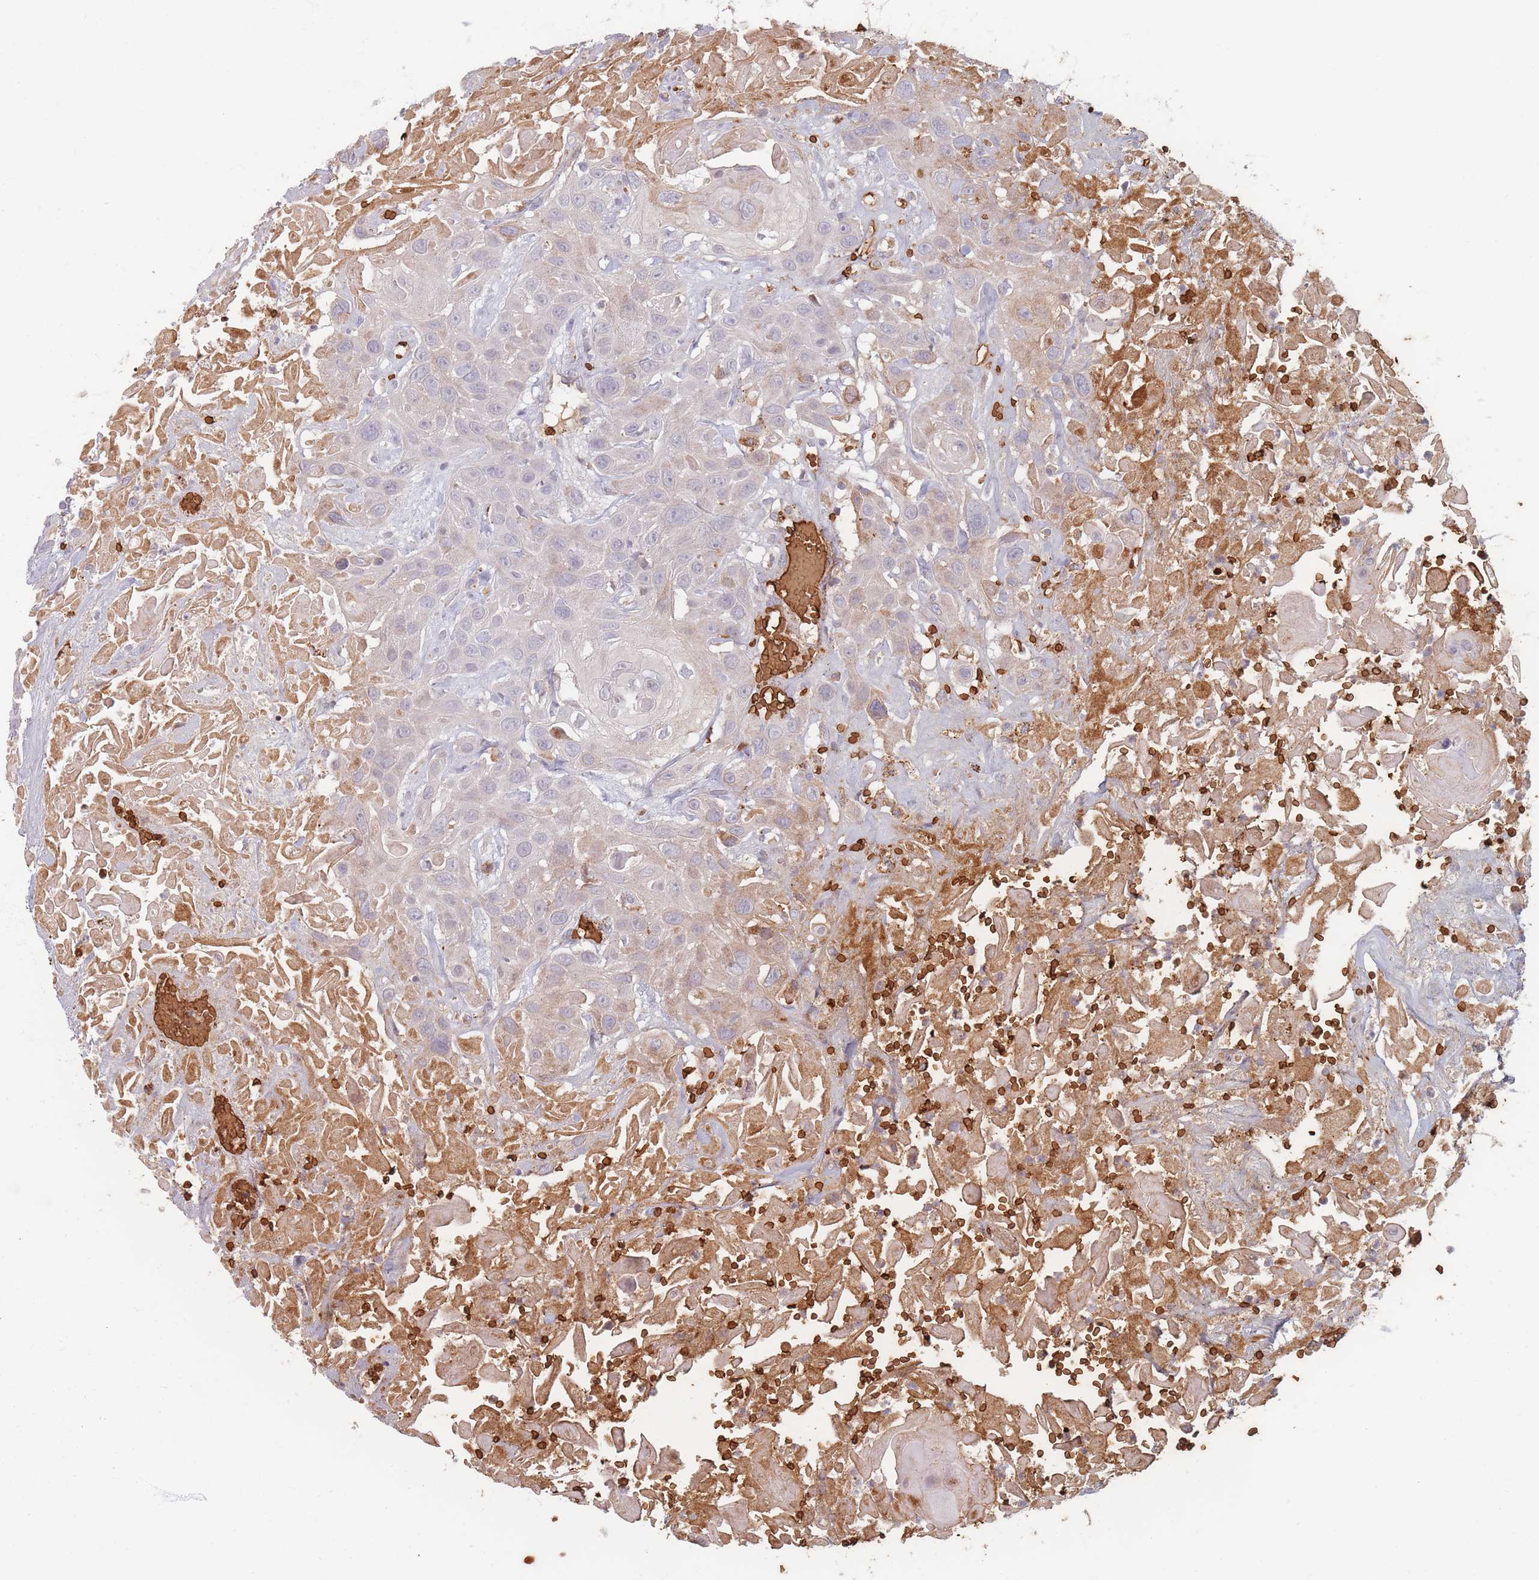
{"staining": {"intensity": "negative", "quantity": "none", "location": "none"}, "tissue": "head and neck cancer", "cell_type": "Tumor cells", "image_type": "cancer", "snomed": [{"axis": "morphology", "description": "Squamous cell carcinoma, NOS"}, {"axis": "topography", "description": "Head-Neck"}], "caption": "A high-resolution photomicrograph shows immunohistochemistry staining of head and neck cancer (squamous cell carcinoma), which reveals no significant staining in tumor cells.", "gene": "SLC2A6", "patient": {"sex": "male", "age": 81}}